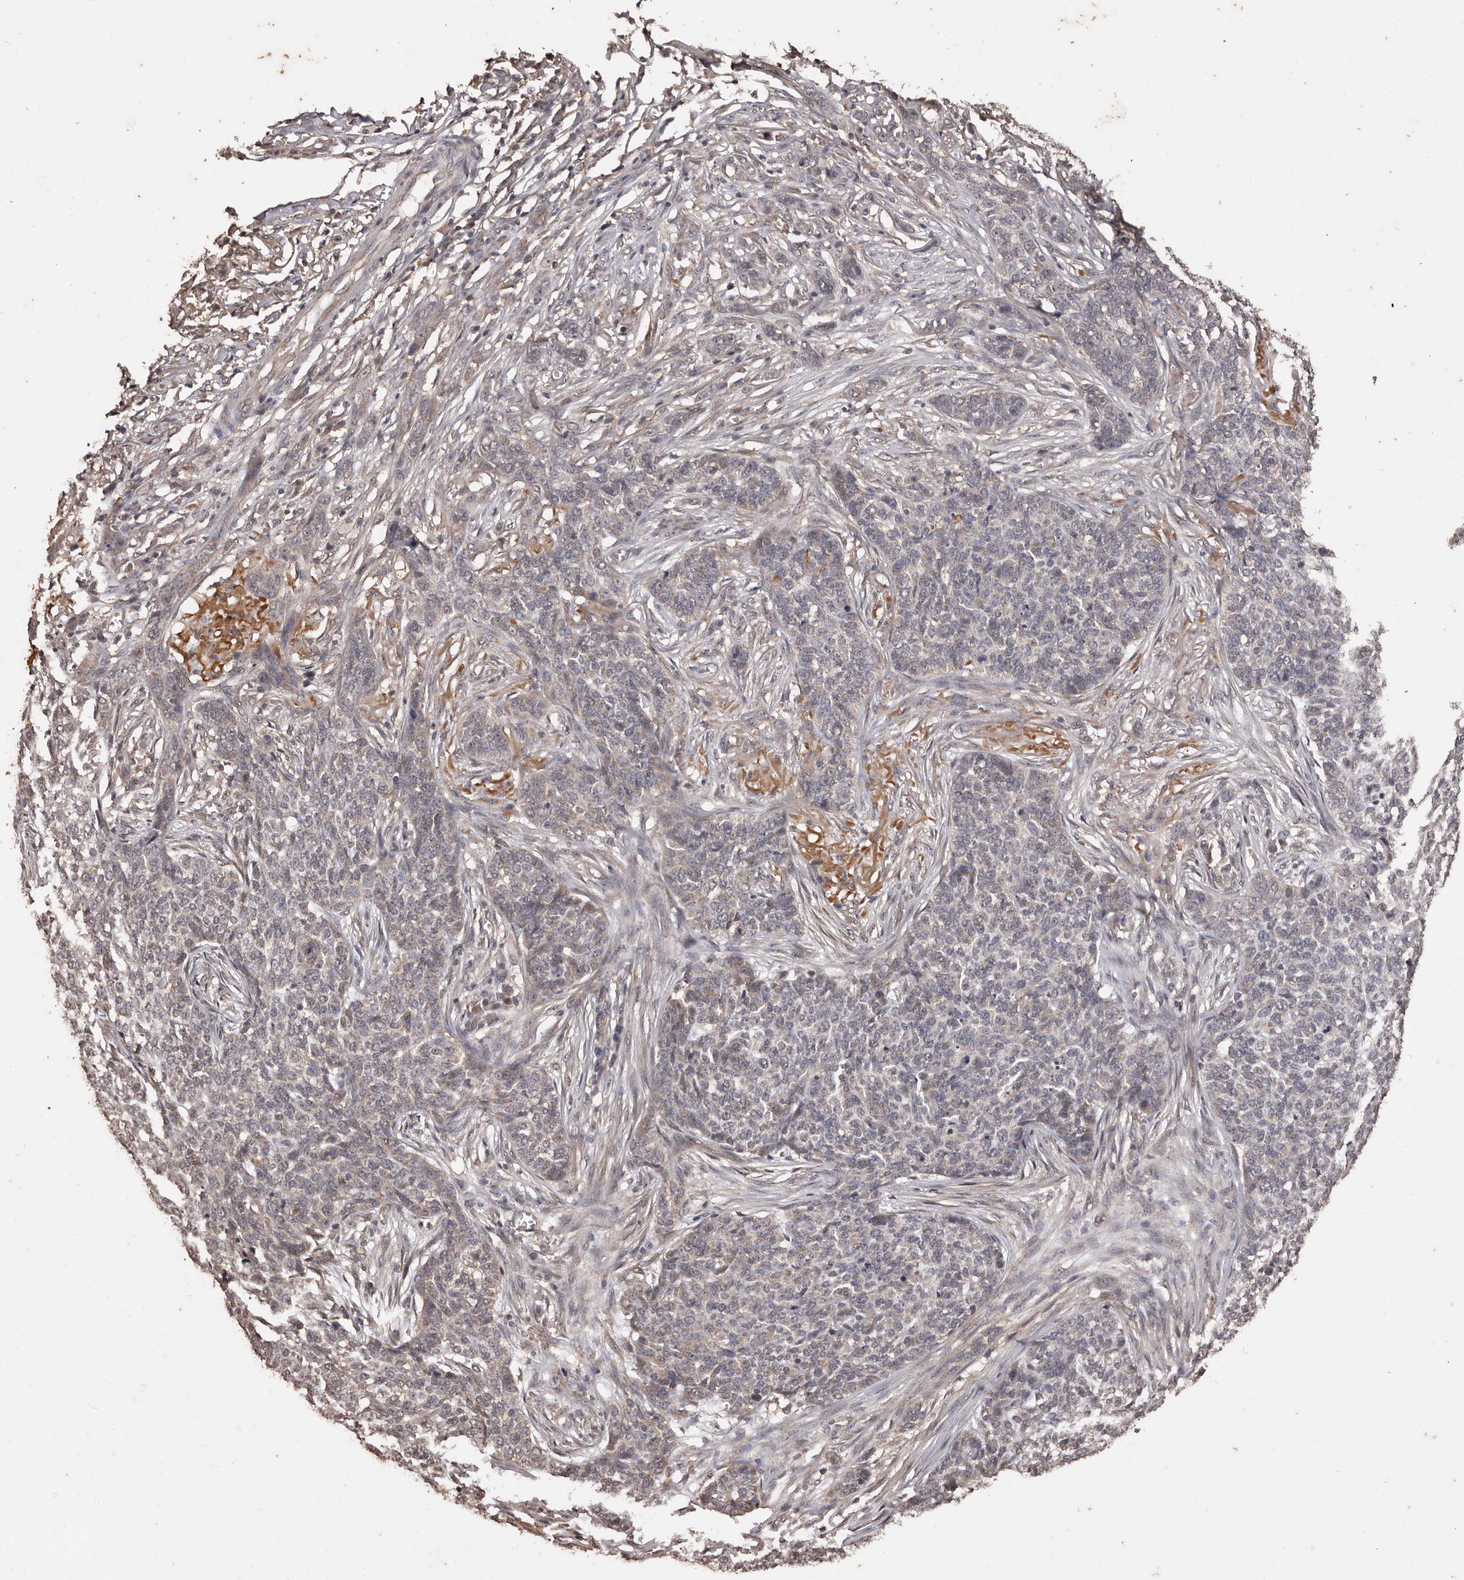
{"staining": {"intensity": "negative", "quantity": "none", "location": "none"}, "tissue": "skin cancer", "cell_type": "Tumor cells", "image_type": "cancer", "snomed": [{"axis": "morphology", "description": "Basal cell carcinoma"}, {"axis": "topography", "description": "Skin"}], "caption": "Tumor cells are negative for brown protein staining in skin cancer (basal cell carcinoma).", "gene": "NAV1", "patient": {"sex": "male", "age": 85}}